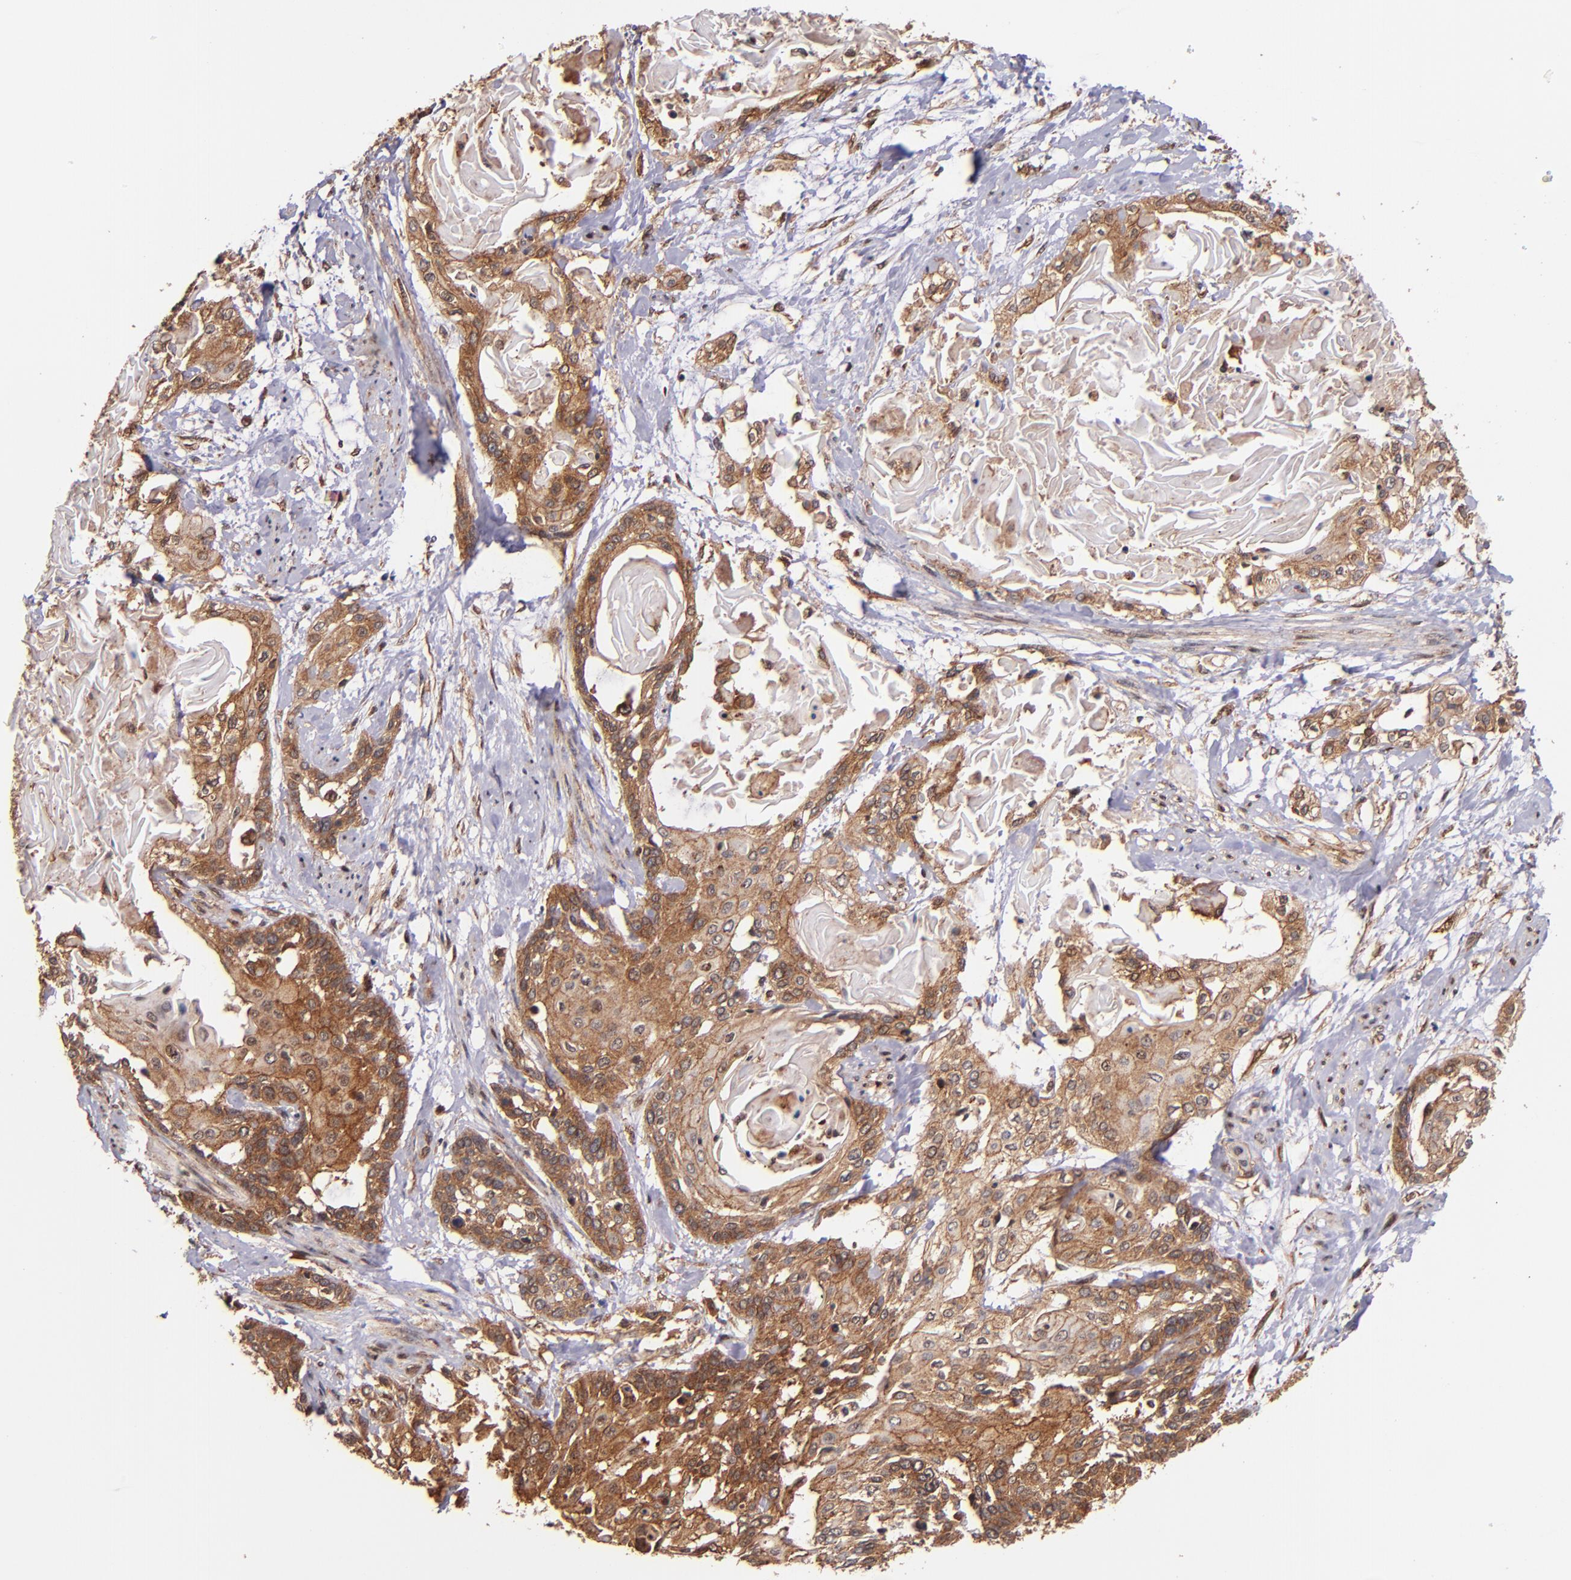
{"staining": {"intensity": "strong", "quantity": ">75%", "location": "cytoplasmic/membranous"}, "tissue": "cervical cancer", "cell_type": "Tumor cells", "image_type": "cancer", "snomed": [{"axis": "morphology", "description": "Squamous cell carcinoma, NOS"}, {"axis": "topography", "description": "Cervix"}], "caption": "High-magnification brightfield microscopy of cervical cancer (squamous cell carcinoma) stained with DAB (3,3'-diaminobenzidine) (brown) and counterstained with hematoxylin (blue). tumor cells exhibit strong cytoplasmic/membranous positivity is present in about>75% of cells.", "gene": "STX8", "patient": {"sex": "female", "age": 57}}